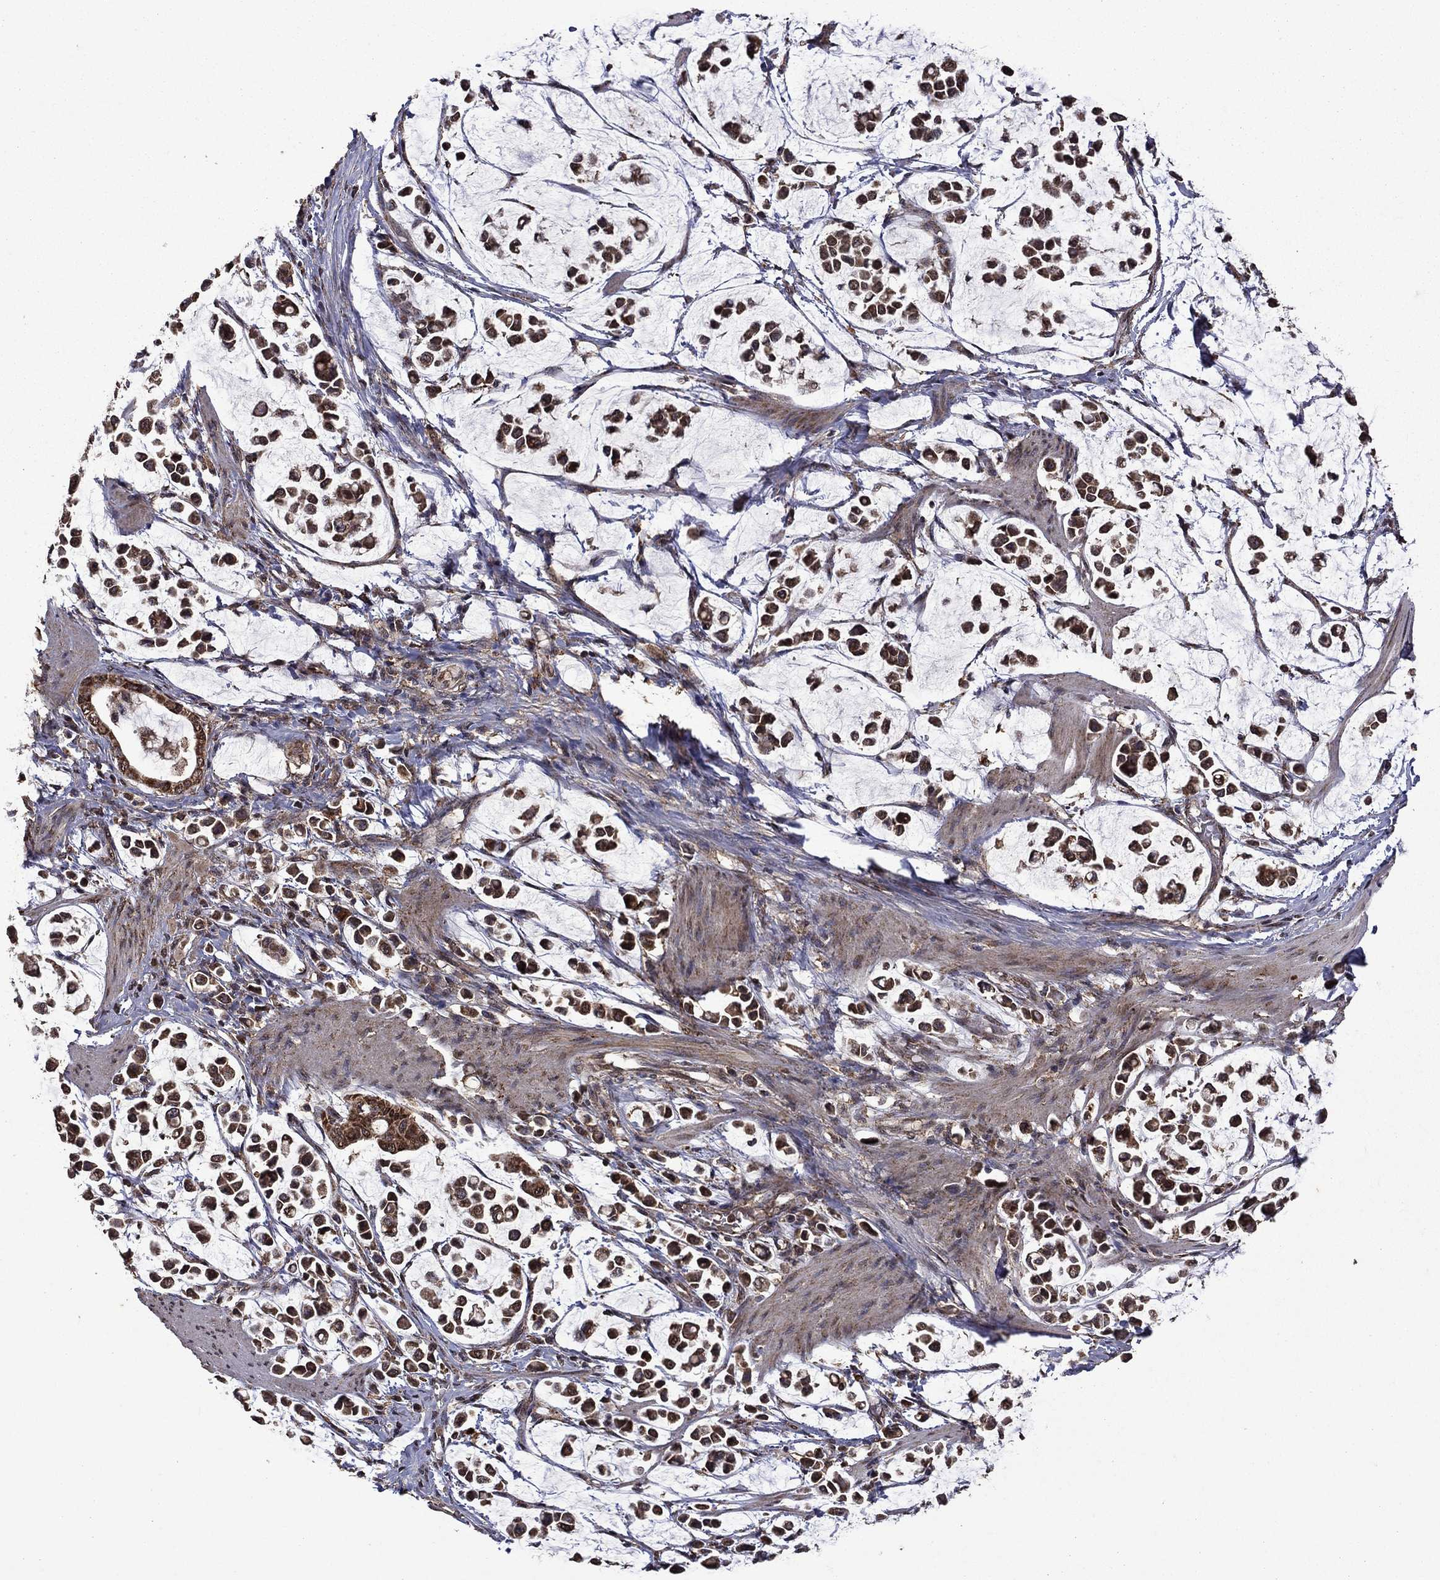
{"staining": {"intensity": "strong", "quantity": ">75%", "location": "cytoplasmic/membranous"}, "tissue": "stomach cancer", "cell_type": "Tumor cells", "image_type": "cancer", "snomed": [{"axis": "morphology", "description": "Adenocarcinoma, NOS"}, {"axis": "topography", "description": "Stomach"}], "caption": "Stomach cancer tissue demonstrates strong cytoplasmic/membranous staining in approximately >75% of tumor cells, visualized by immunohistochemistry. (DAB (3,3'-diaminobenzidine) IHC with brightfield microscopy, high magnification).", "gene": "ITM2B", "patient": {"sex": "male", "age": 82}}